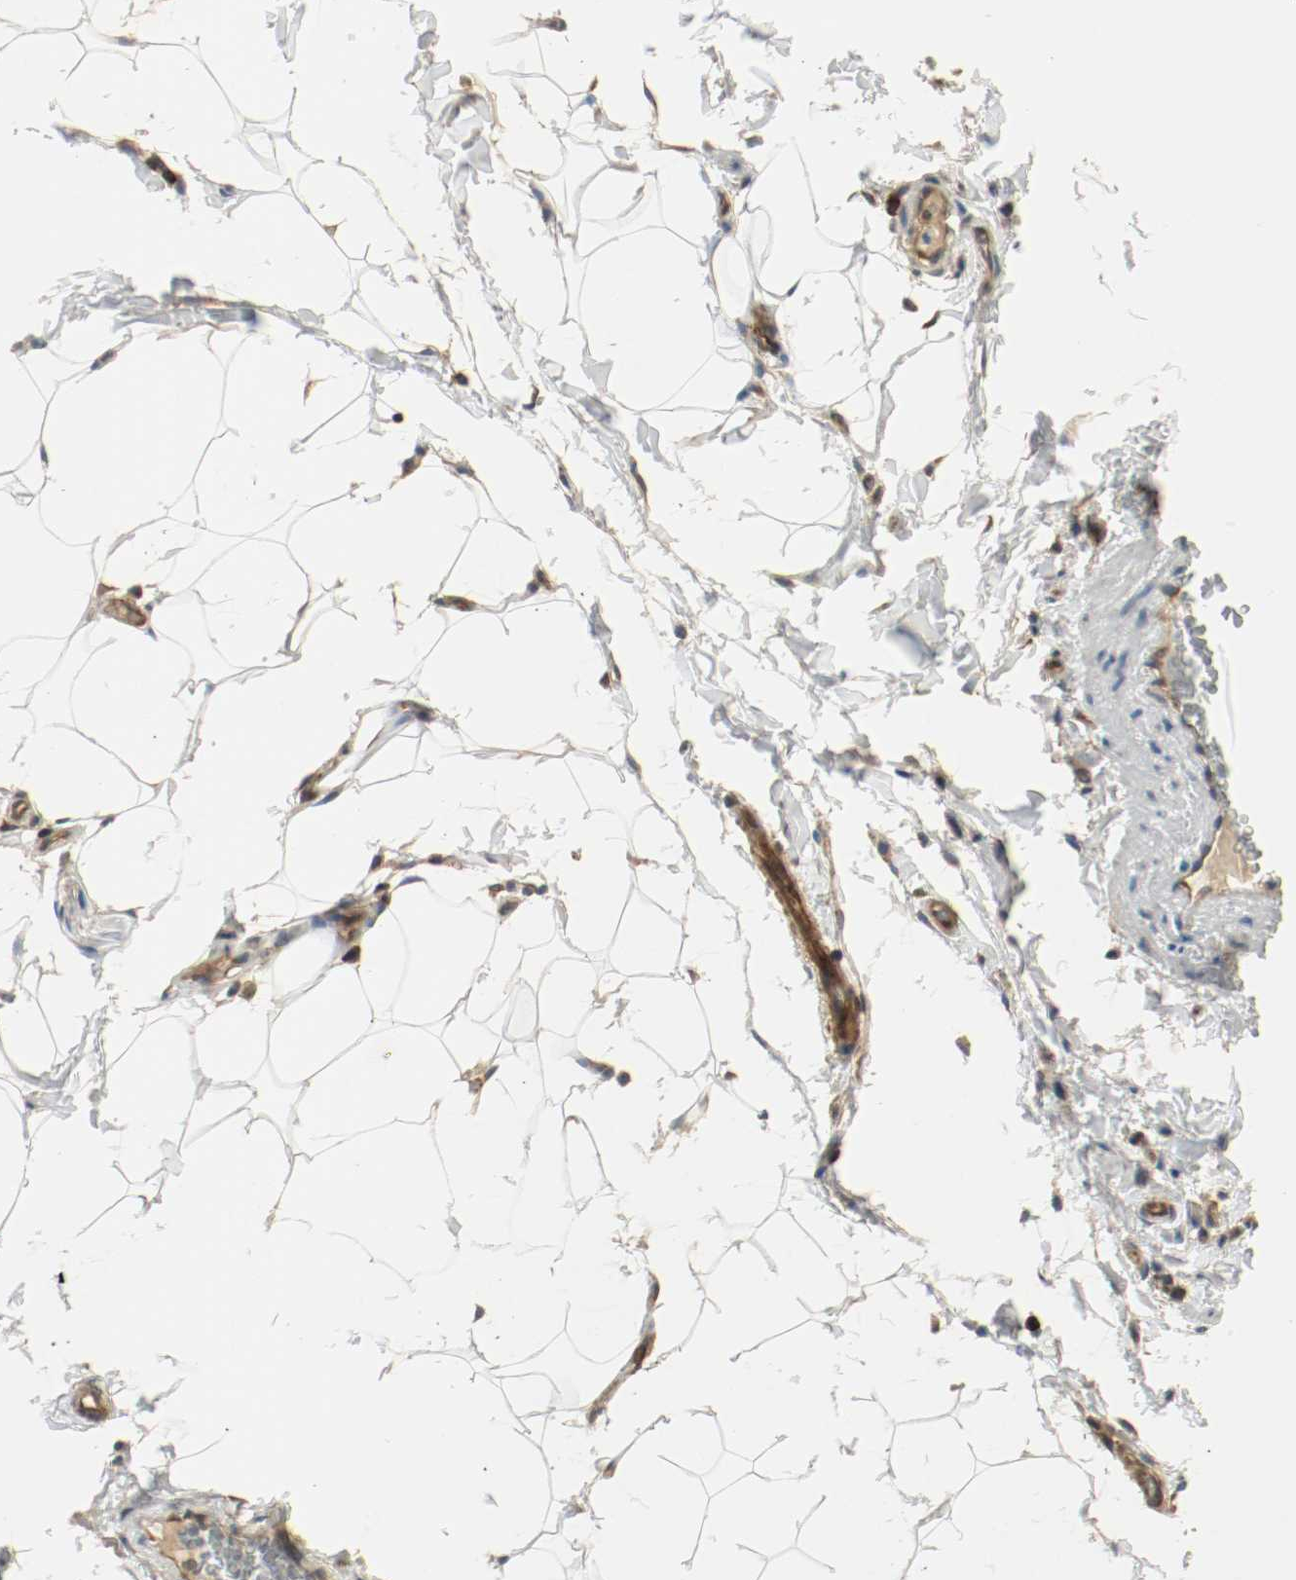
{"staining": {"intensity": "negative", "quantity": "none", "location": "none"}, "tissue": "adipose tissue", "cell_type": "Adipocytes", "image_type": "normal", "snomed": [{"axis": "morphology", "description": "Normal tissue, NOS"}, {"axis": "topography", "description": "Vascular tissue"}], "caption": "This is an IHC histopathology image of benign human adipose tissue. There is no positivity in adipocytes.", "gene": "PLCG1", "patient": {"sex": "male", "age": 41}}